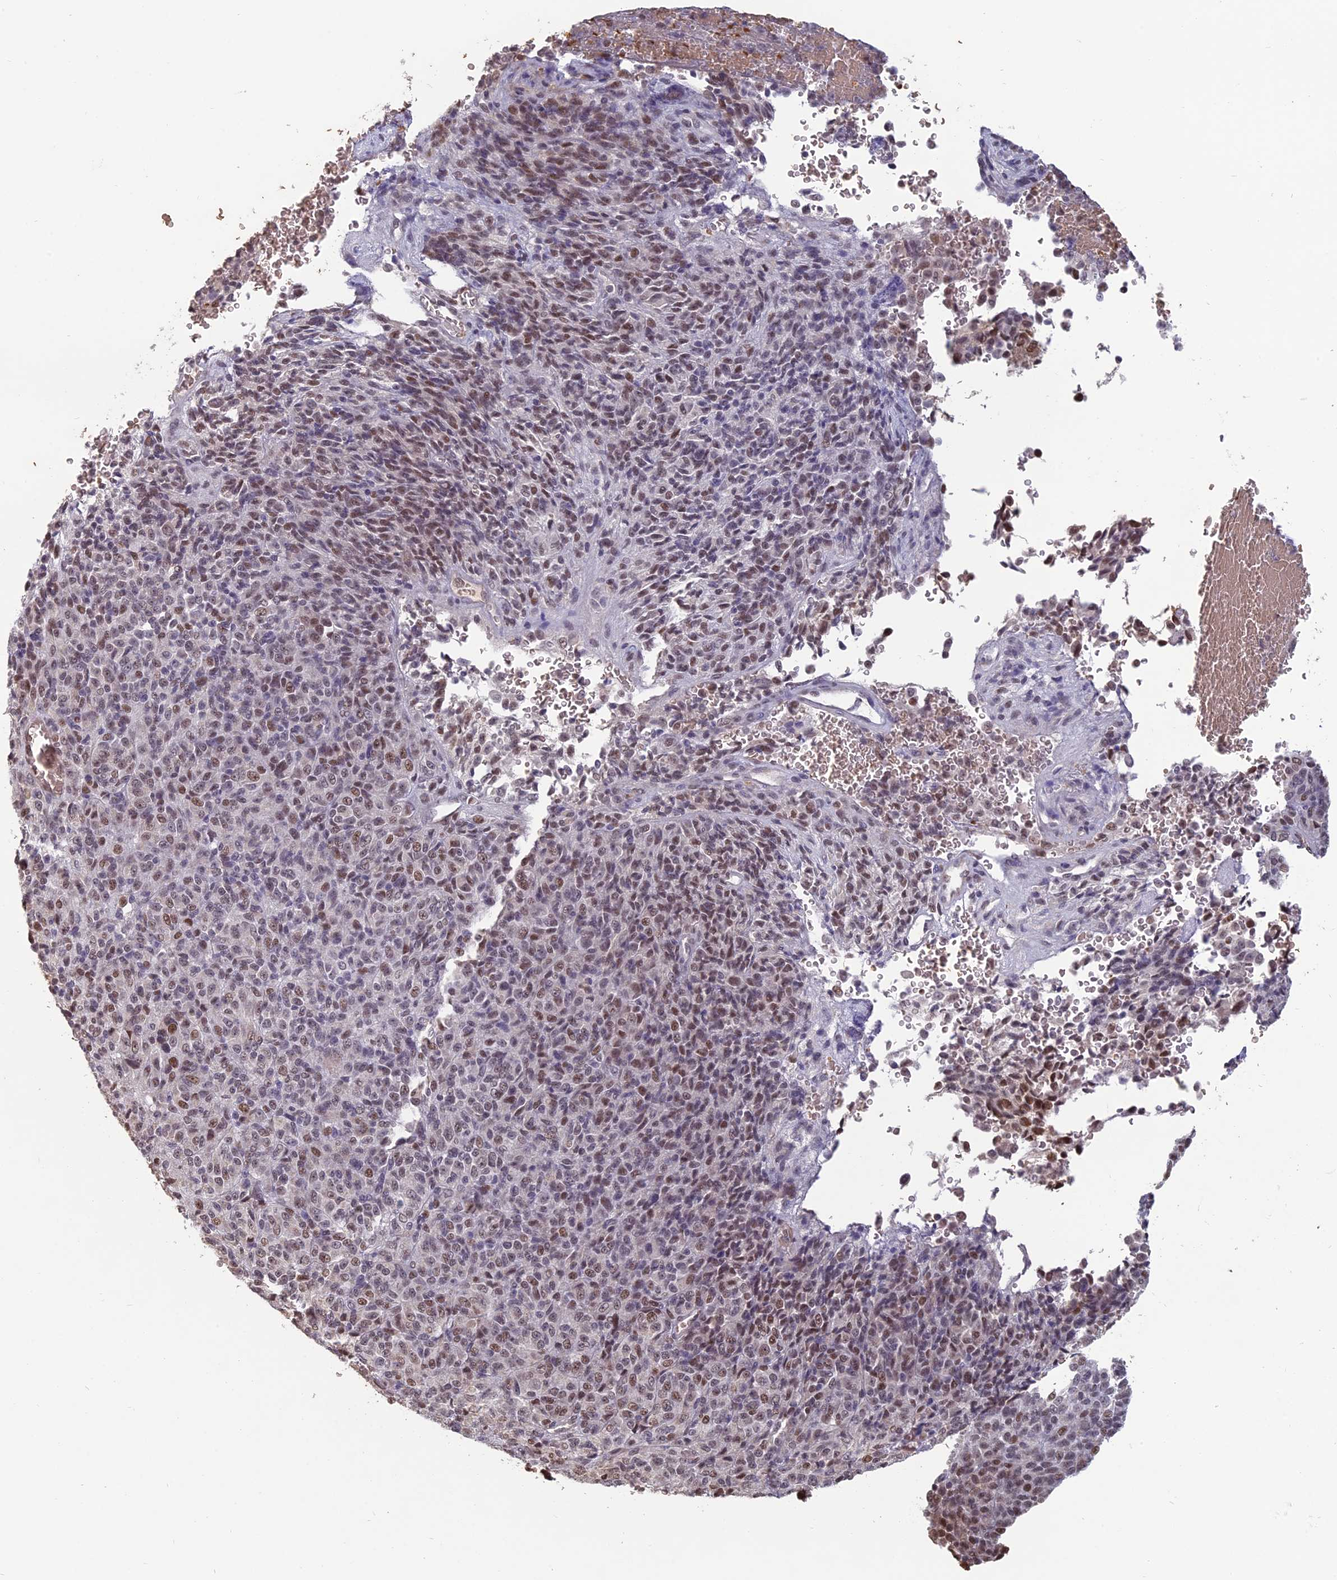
{"staining": {"intensity": "moderate", "quantity": ">75%", "location": "nuclear"}, "tissue": "melanoma", "cell_type": "Tumor cells", "image_type": "cancer", "snomed": [{"axis": "morphology", "description": "Malignant melanoma, Metastatic site"}, {"axis": "topography", "description": "Brain"}], "caption": "Immunohistochemistry (DAB) staining of malignant melanoma (metastatic site) reveals moderate nuclear protein expression in approximately >75% of tumor cells. (brown staining indicates protein expression, while blue staining denotes nuclei).", "gene": "MFAP1", "patient": {"sex": "female", "age": 56}}